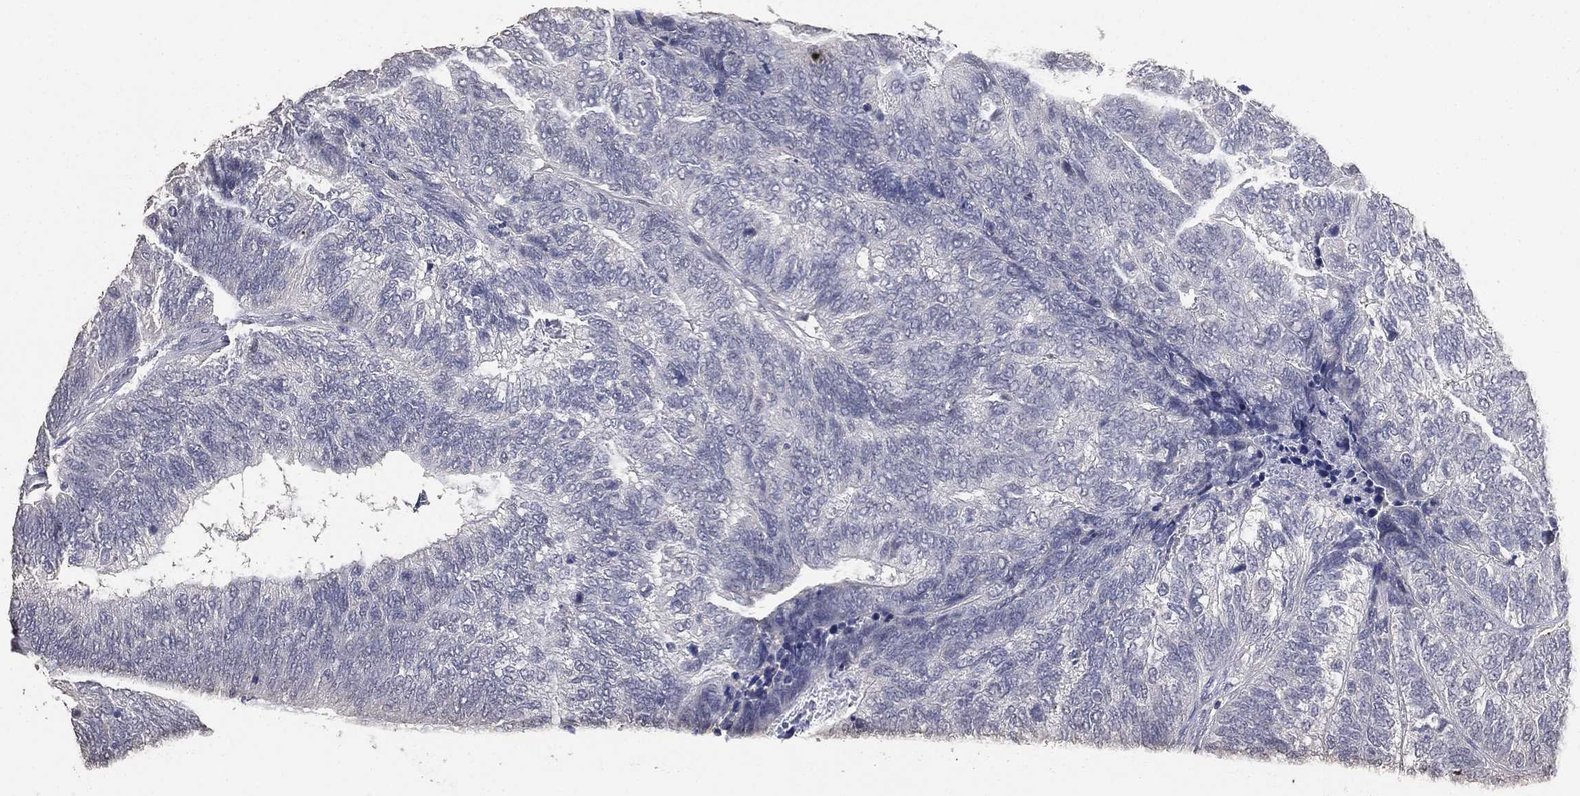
{"staining": {"intensity": "negative", "quantity": "none", "location": "none"}, "tissue": "colorectal cancer", "cell_type": "Tumor cells", "image_type": "cancer", "snomed": [{"axis": "morphology", "description": "Adenocarcinoma, NOS"}, {"axis": "topography", "description": "Colon"}], "caption": "Immunohistochemistry image of adenocarcinoma (colorectal) stained for a protein (brown), which exhibits no positivity in tumor cells.", "gene": "DSG1", "patient": {"sex": "female", "age": 67}}